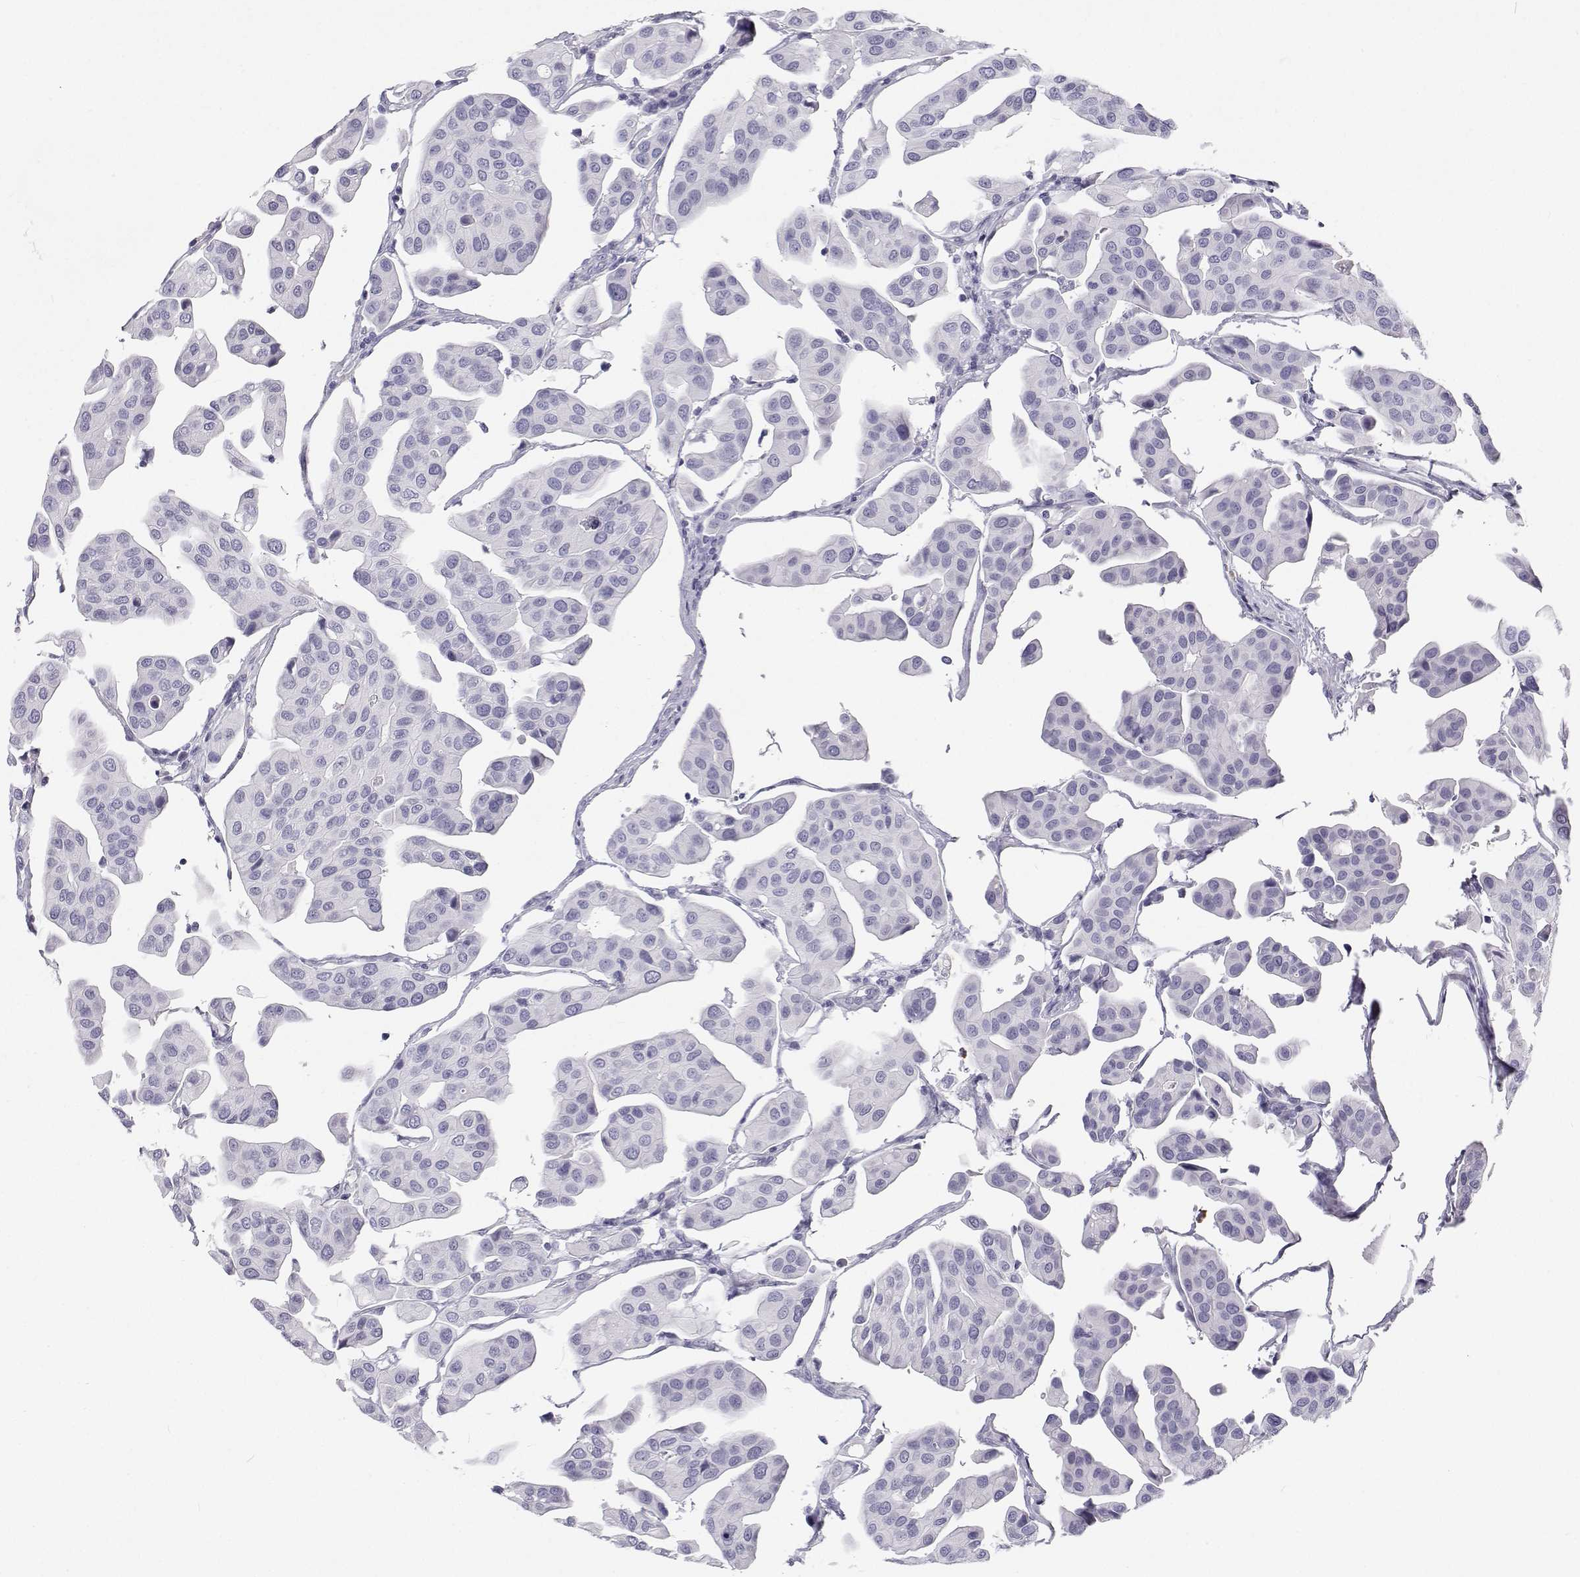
{"staining": {"intensity": "negative", "quantity": "none", "location": "none"}, "tissue": "renal cancer", "cell_type": "Tumor cells", "image_type": "cancer", "snomed": [{"axis": "morphology", "description": "Adenocarcinoma, NOS"}, {"axis": "topography", "description": "Urinary bladder"}], "caption": "Immunohistochemistry of adenocarcinoma (renal) displays no positivity in tumor cells.", "gene": "SFTPB", "patient": {"sex": "male", "age": 61}}